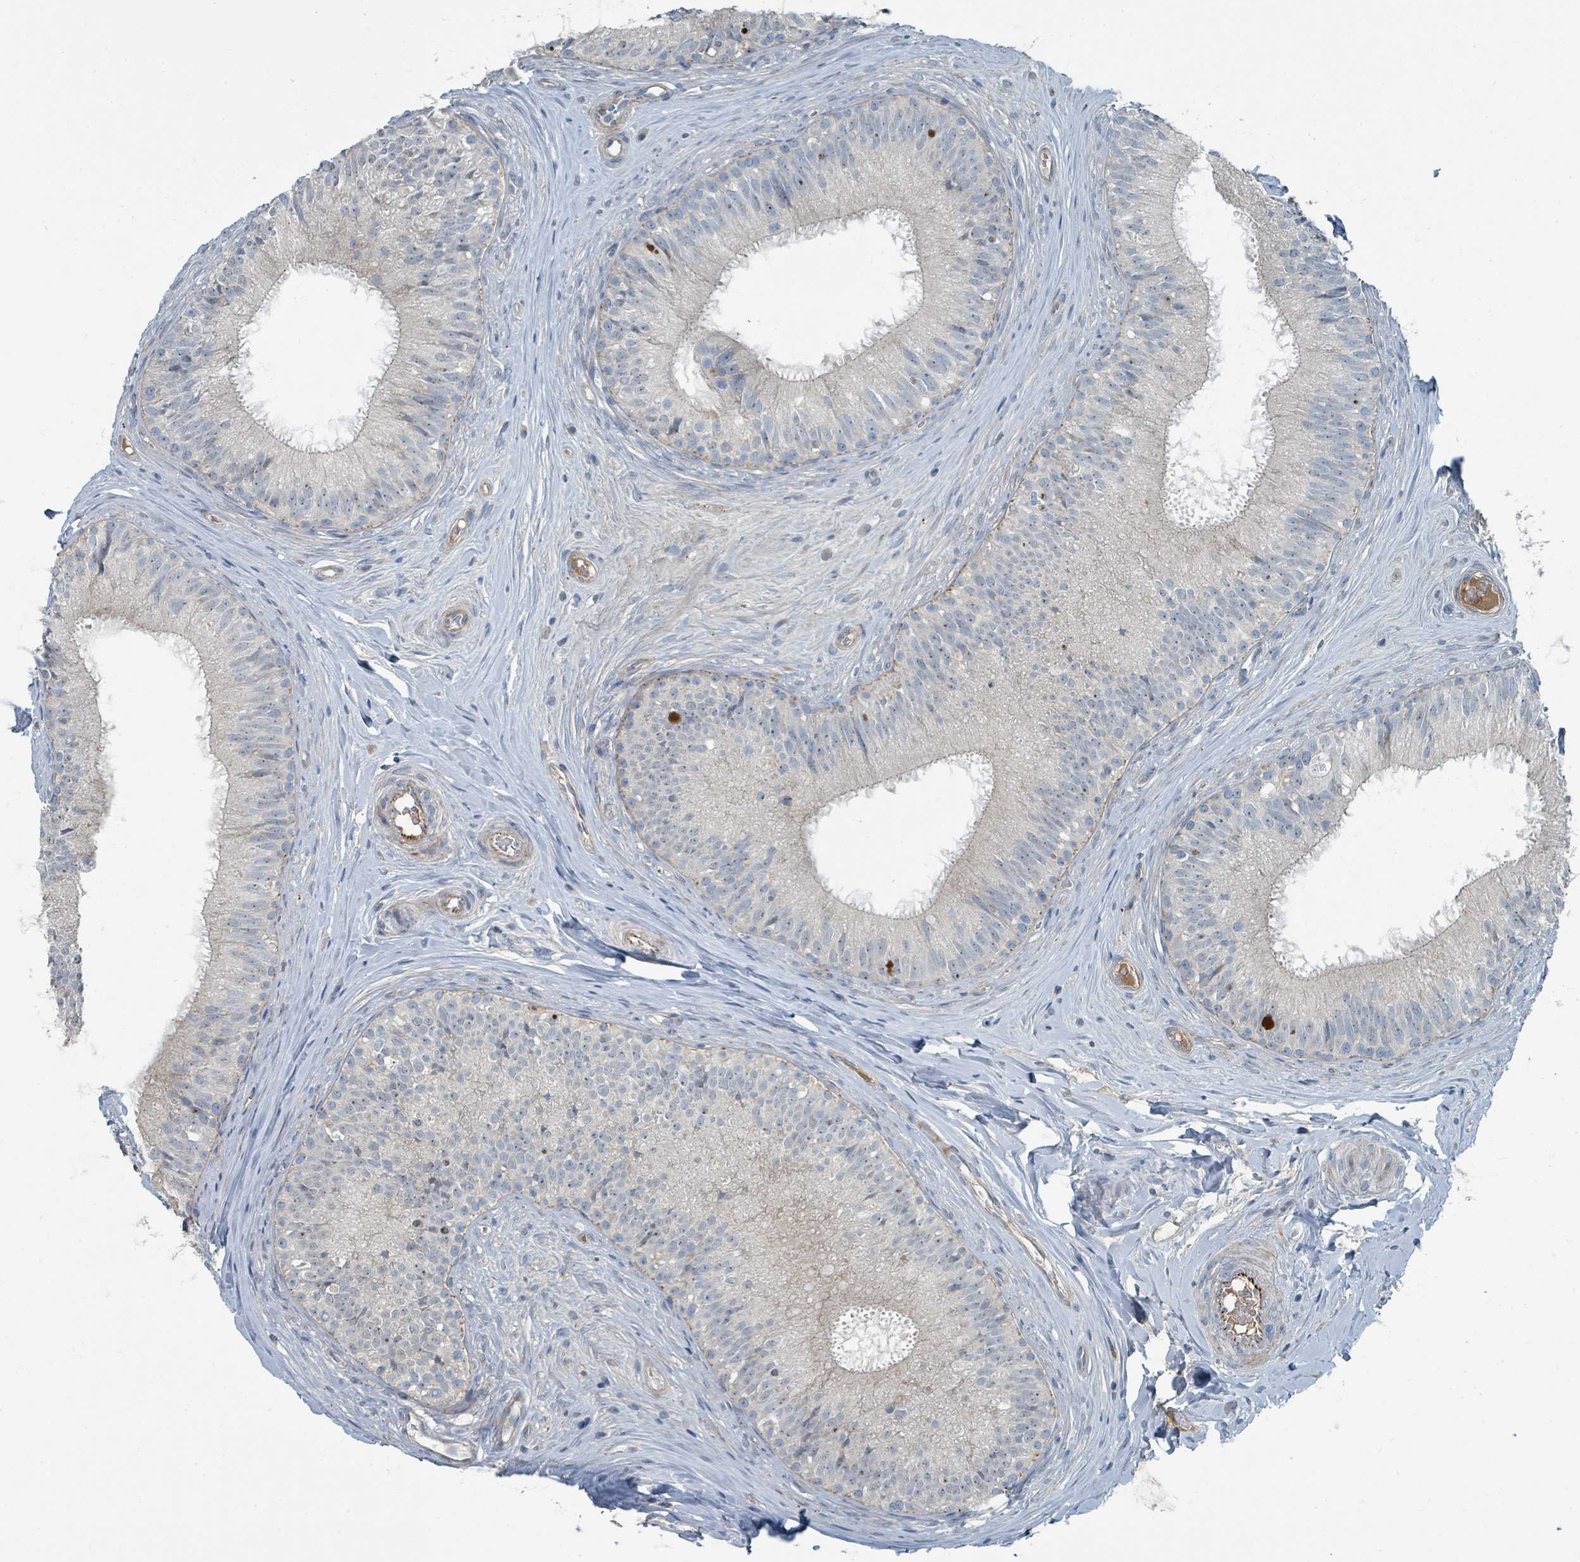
{"staining": {"intensity": "negative", "quantity": "none", "location": "none"}, "tissue": "epididymis", "cell_type": "Glandular cells", "image_type": "normal", "snomed": [{"axis": "morphology", "description": "Normal tissue, NOS"}, {"axis": "topography", "description": "Epididymis"}], "caption": "A high-resolution image shows immunohistochemistry staining of normal epididymis, which exhibits no significant positivity in glandular cells.", "gene": "SLC44A5", "patient": {"sex": "male", "age": 34}}